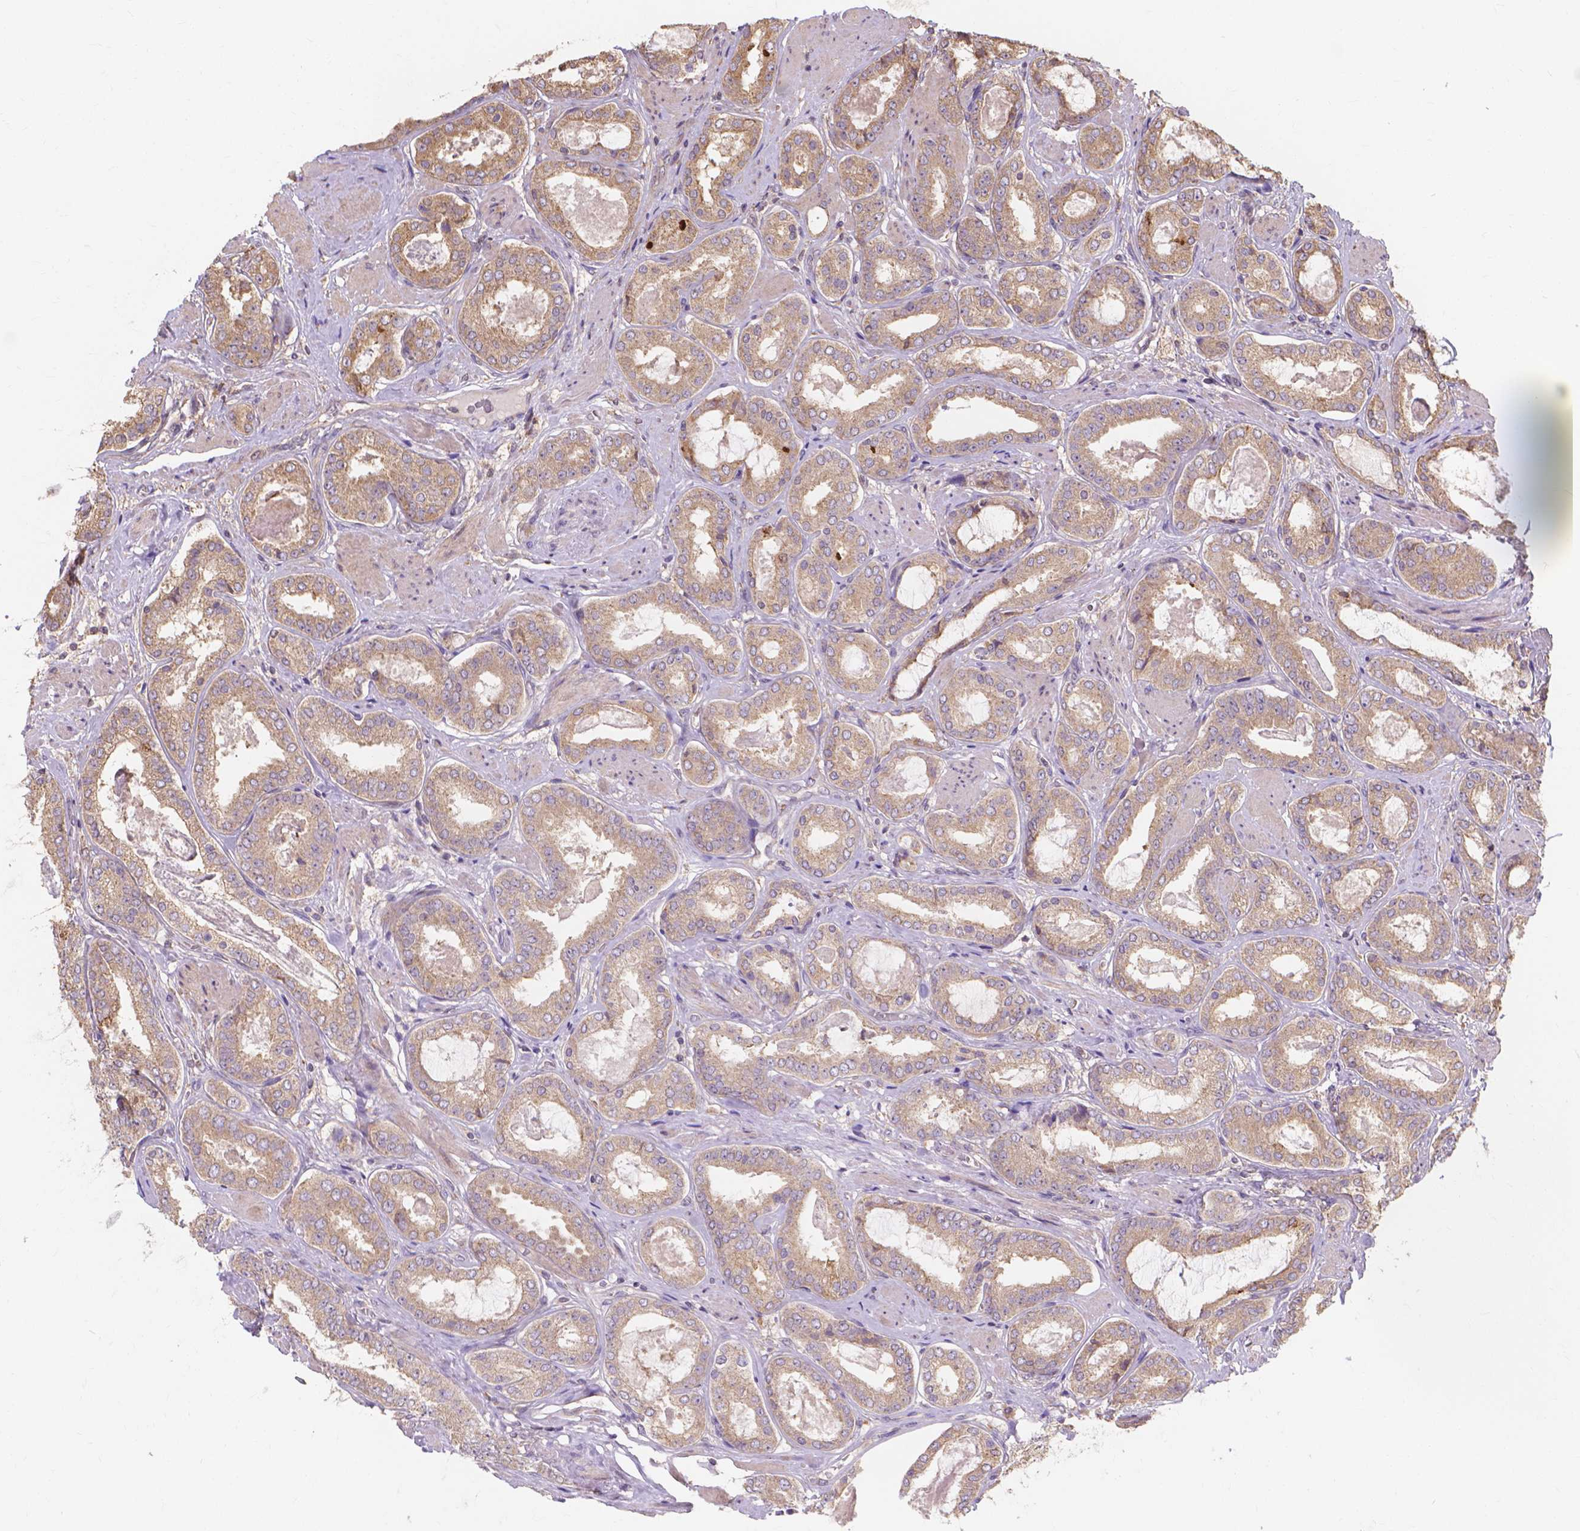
{"staining": {"intensity": "weak", "quantity": ">75%", "location": "cytoplasmic/membranous"}, "tissue": "prostate cancer", "cell_type": "Tumor cells", "image_type": "cancer", "snomed": [{"axis": "morphology", "description": "Adenocarcinoma, High grade"}, {"axis": "topography", "description": "Prostate"}], "caption": "High-grade adenocarcinoma (prostate) tissue shows weak cytoplasmic/membranous staining in approximately >75% of tumor cells, visualized by immunohistochemistry.", "gene": "TAB2", "patient": {"sex": "male", "age": 63}}